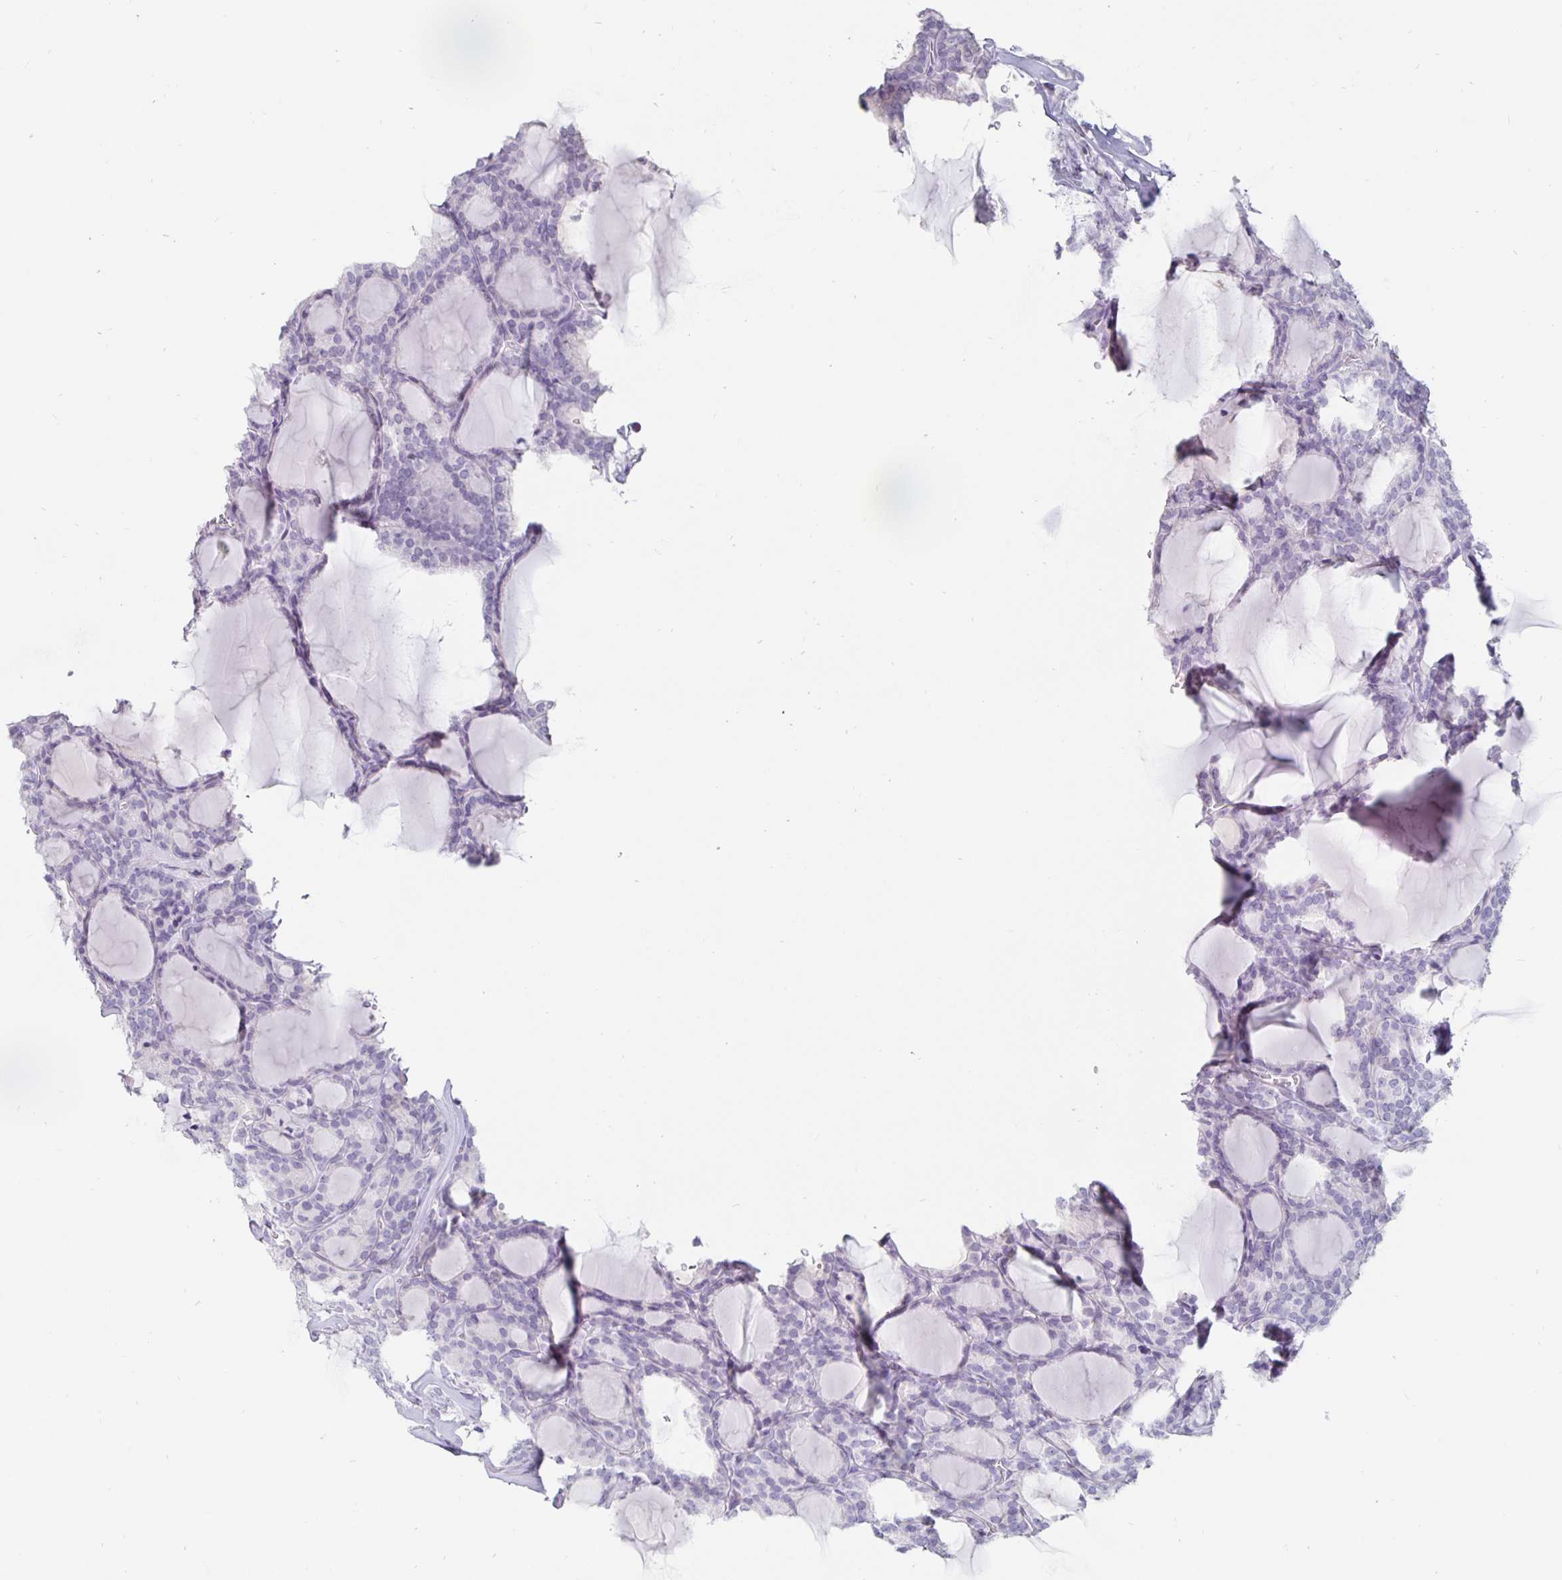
{"staining": {"intensity": "negative", "quantity": "none", "location": "none"}, "tissue": "thyroid cancer", "cell_type": "Tumor cells", "image_type": "cancer", "snomed": [{"axis": "morphology", "description": "Follicular adenoma carcinoma, NOS"}, {"axis": "topography", "description": "Thyroid gland"}], "caption": "Thyroid follicular adenoma carcinoma was stained to show a protein in brown. There is no significant positivity in tumor cells. (Stains: DAB (3,3'-diaminobenzidine) immunohistochemistry with hematoxylin counter stain, Microscopy: brightfield microscopy at high magnification).", "gene": "KCNQ2", "patient": {"sex": "male", "age": 74}}